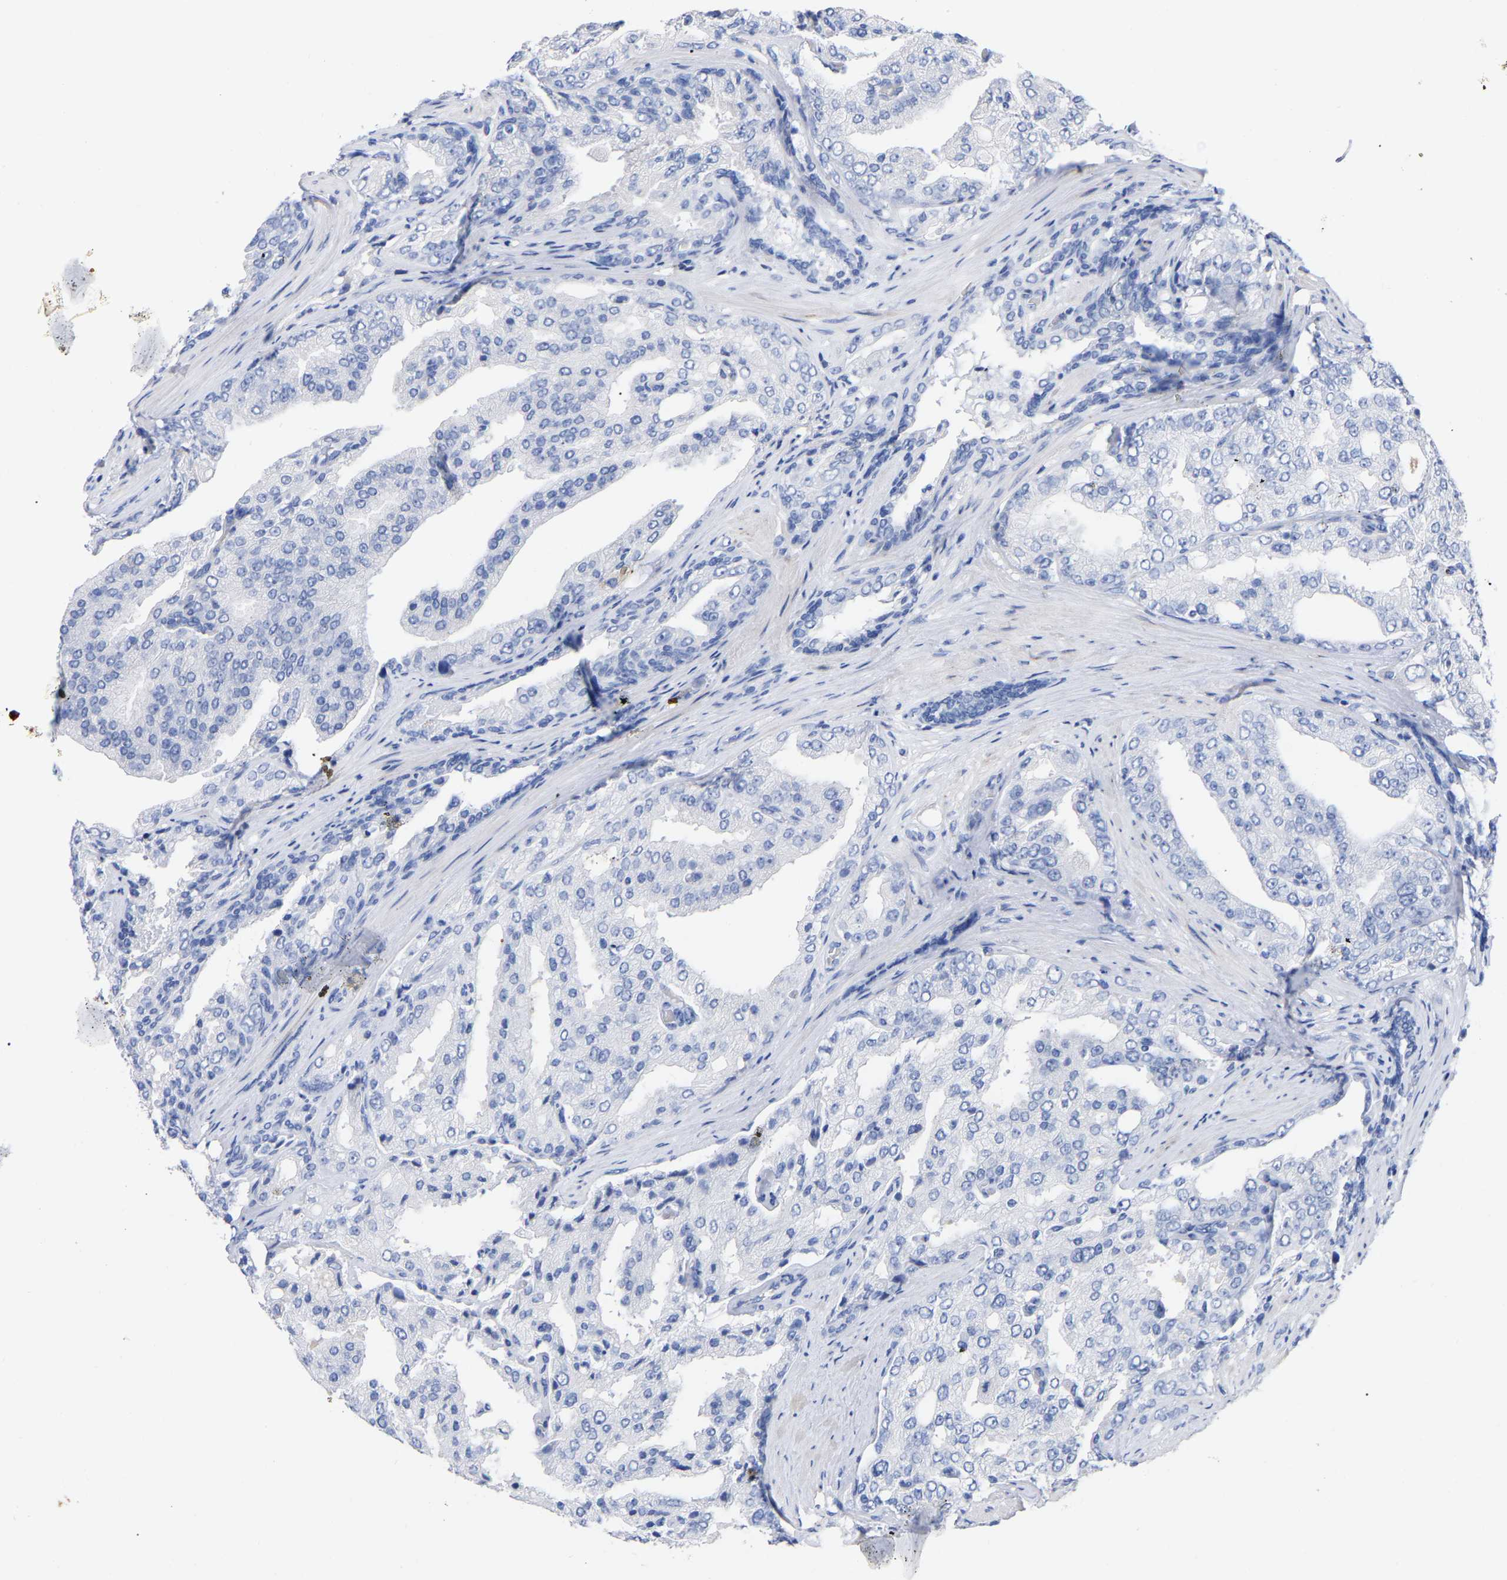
{"staining": {"intensity": "negative", "quantity": "none", "location": "none"}, "tissue": "prostate cancer", "cell_type": "Tumor cells", "image_type": "cancer", "snomed": [{"axis": "morphology", "description": "Adenocarcinoma, High grade"}, {"axis": "topography", "description": "Prostate"}], "caption": "This is an IHC photomicrograph of prostate cancer (adenocarcinoma (high-grade)). There is no staining in tumor cells.", "gene": "HAPLN1", "patient": {"sex": "male", "age": 50}}